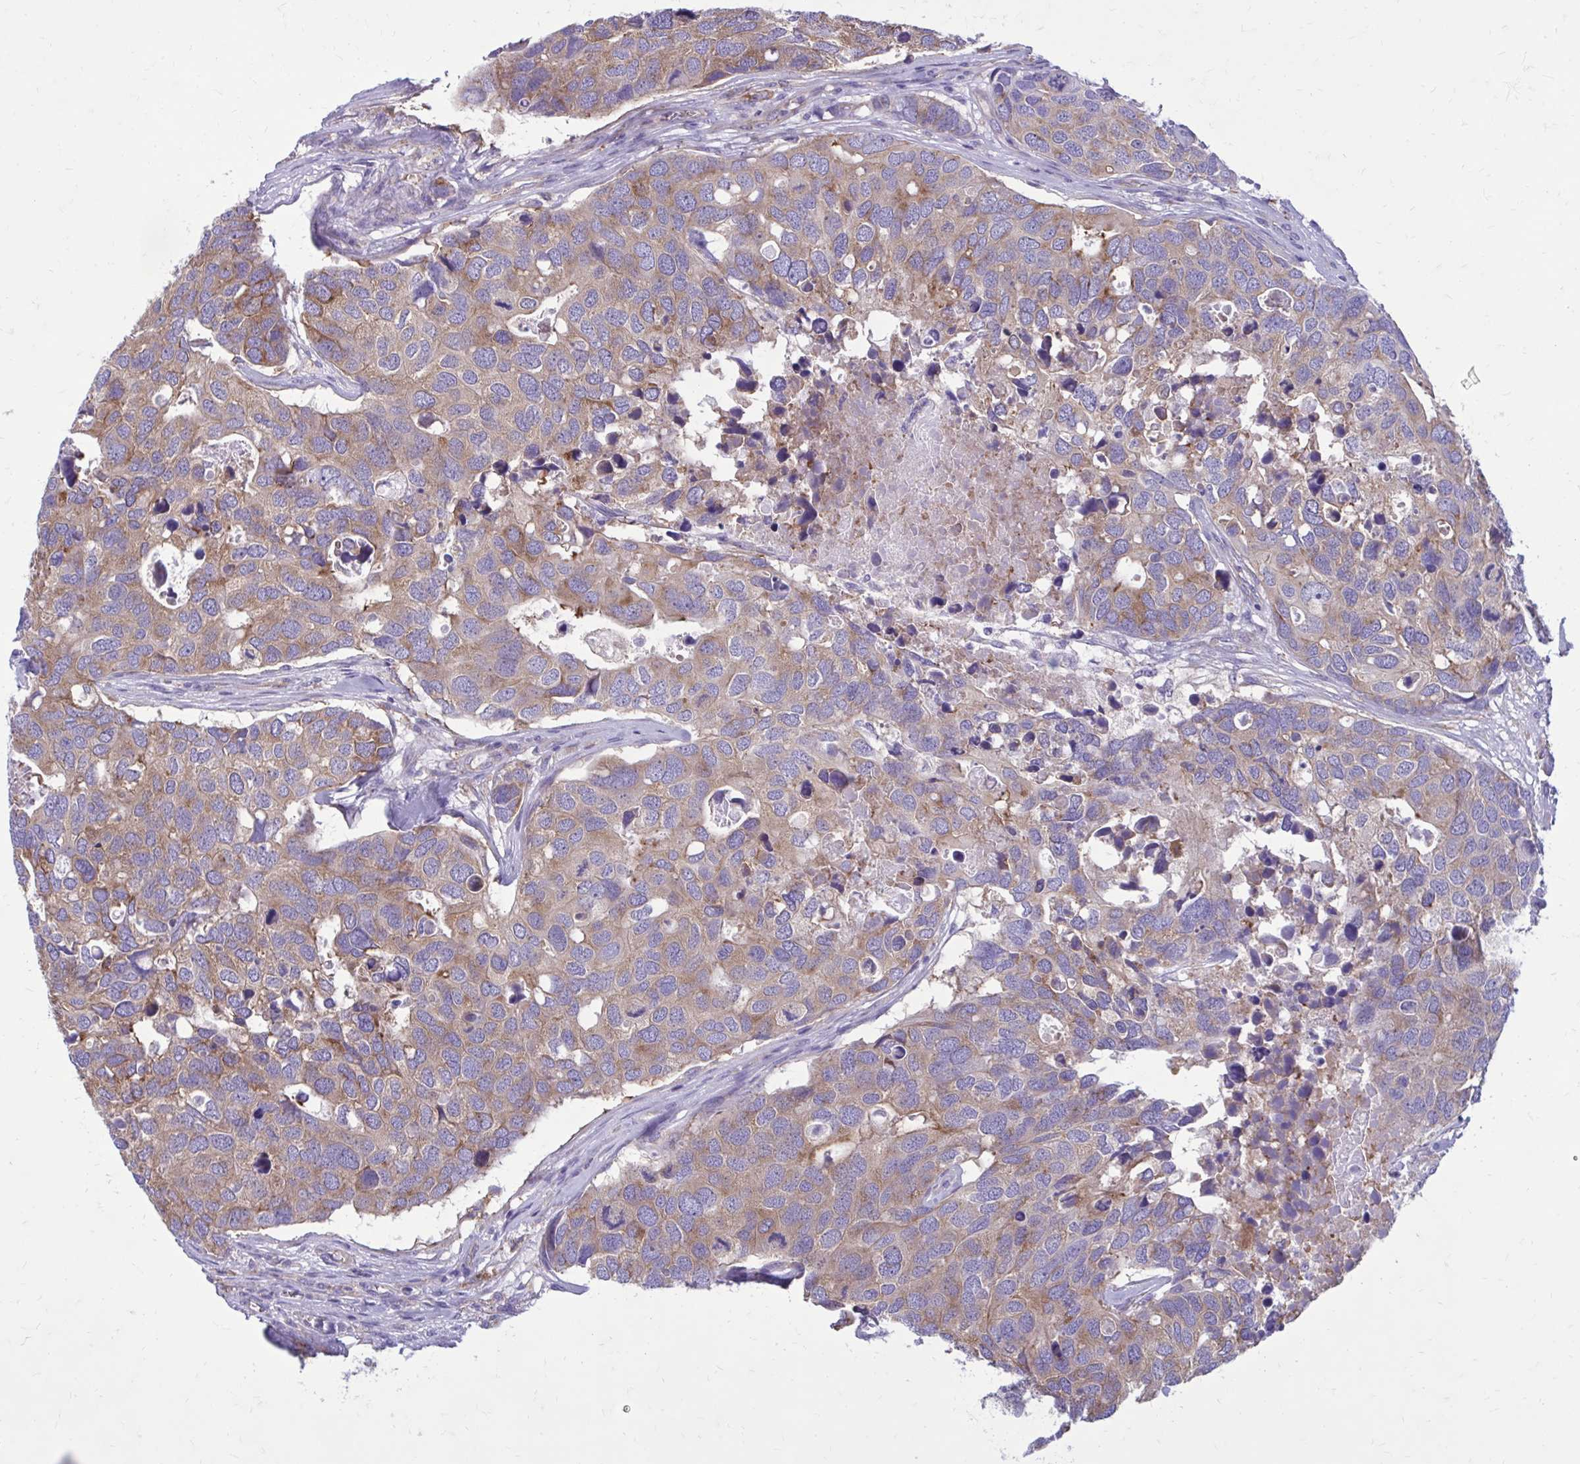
{"staining": {"intensity": "weak", "quantity": ">75%", "location": "cytoplasmic/membranous"}, "tissue": "breast cancer", "cell_type": "Tumor cells", "image_type": "cancer", "snomed": [{"axis": "morphology", "description": "Duct carcinoma"}, {"axis": "topography", "description": "Breast"}], "caption": "This is a micrograph of immunohistochemistry staining of intraductal carcinoma (breast), which shows weak staining in the cytoplasmic/membranous of tumor cells.", "gene": "CLTA", "patient": {"sex": "female", "age": 83}}